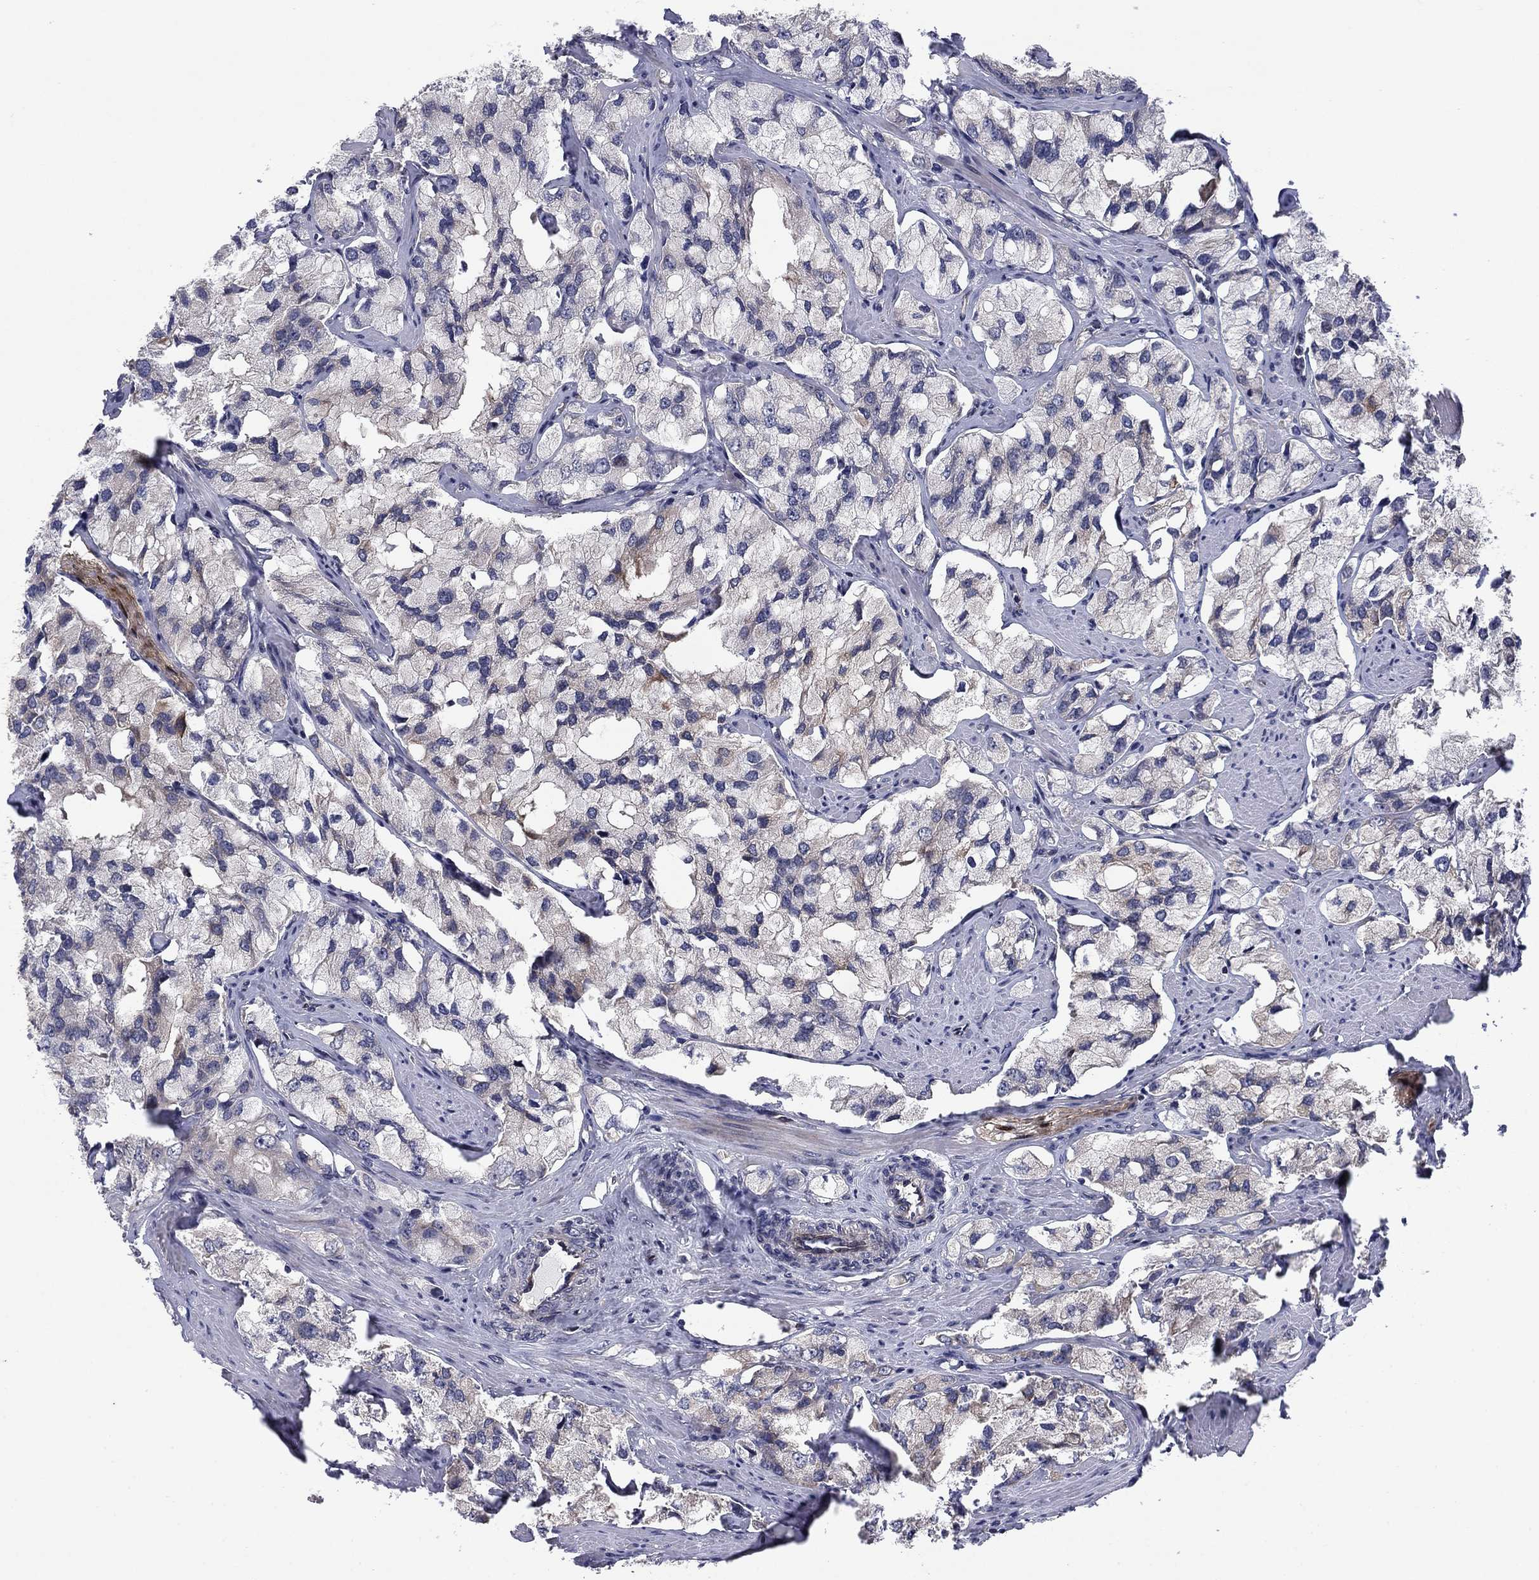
{"staining": {"intensity": "moderate", "quantity": "<25%", "location": "cytoplasmic/membranous"}, "tissue": "prostate cancer", "cell_type": "Tumor cells", "image_type": "cancer", "snomed": [{"axis": "morphology", "description": "Adenocarcinoma, NOS"}, {"axis": "topography", "description": "Prostate and seminal vesicle, NOS"}, {"axis": "topography", "description": "Prostate"}], "caption": "Protein expression analysis of adenocarcinoma (prostate) shows moderate cytoplasmic/membranous expression in approximately <25% of tumor cells. The protein is shown in brown color, while the nuclei are stained blue.", "gene": "BCL11A", "patient": {"sex": "male", "age": 64}}